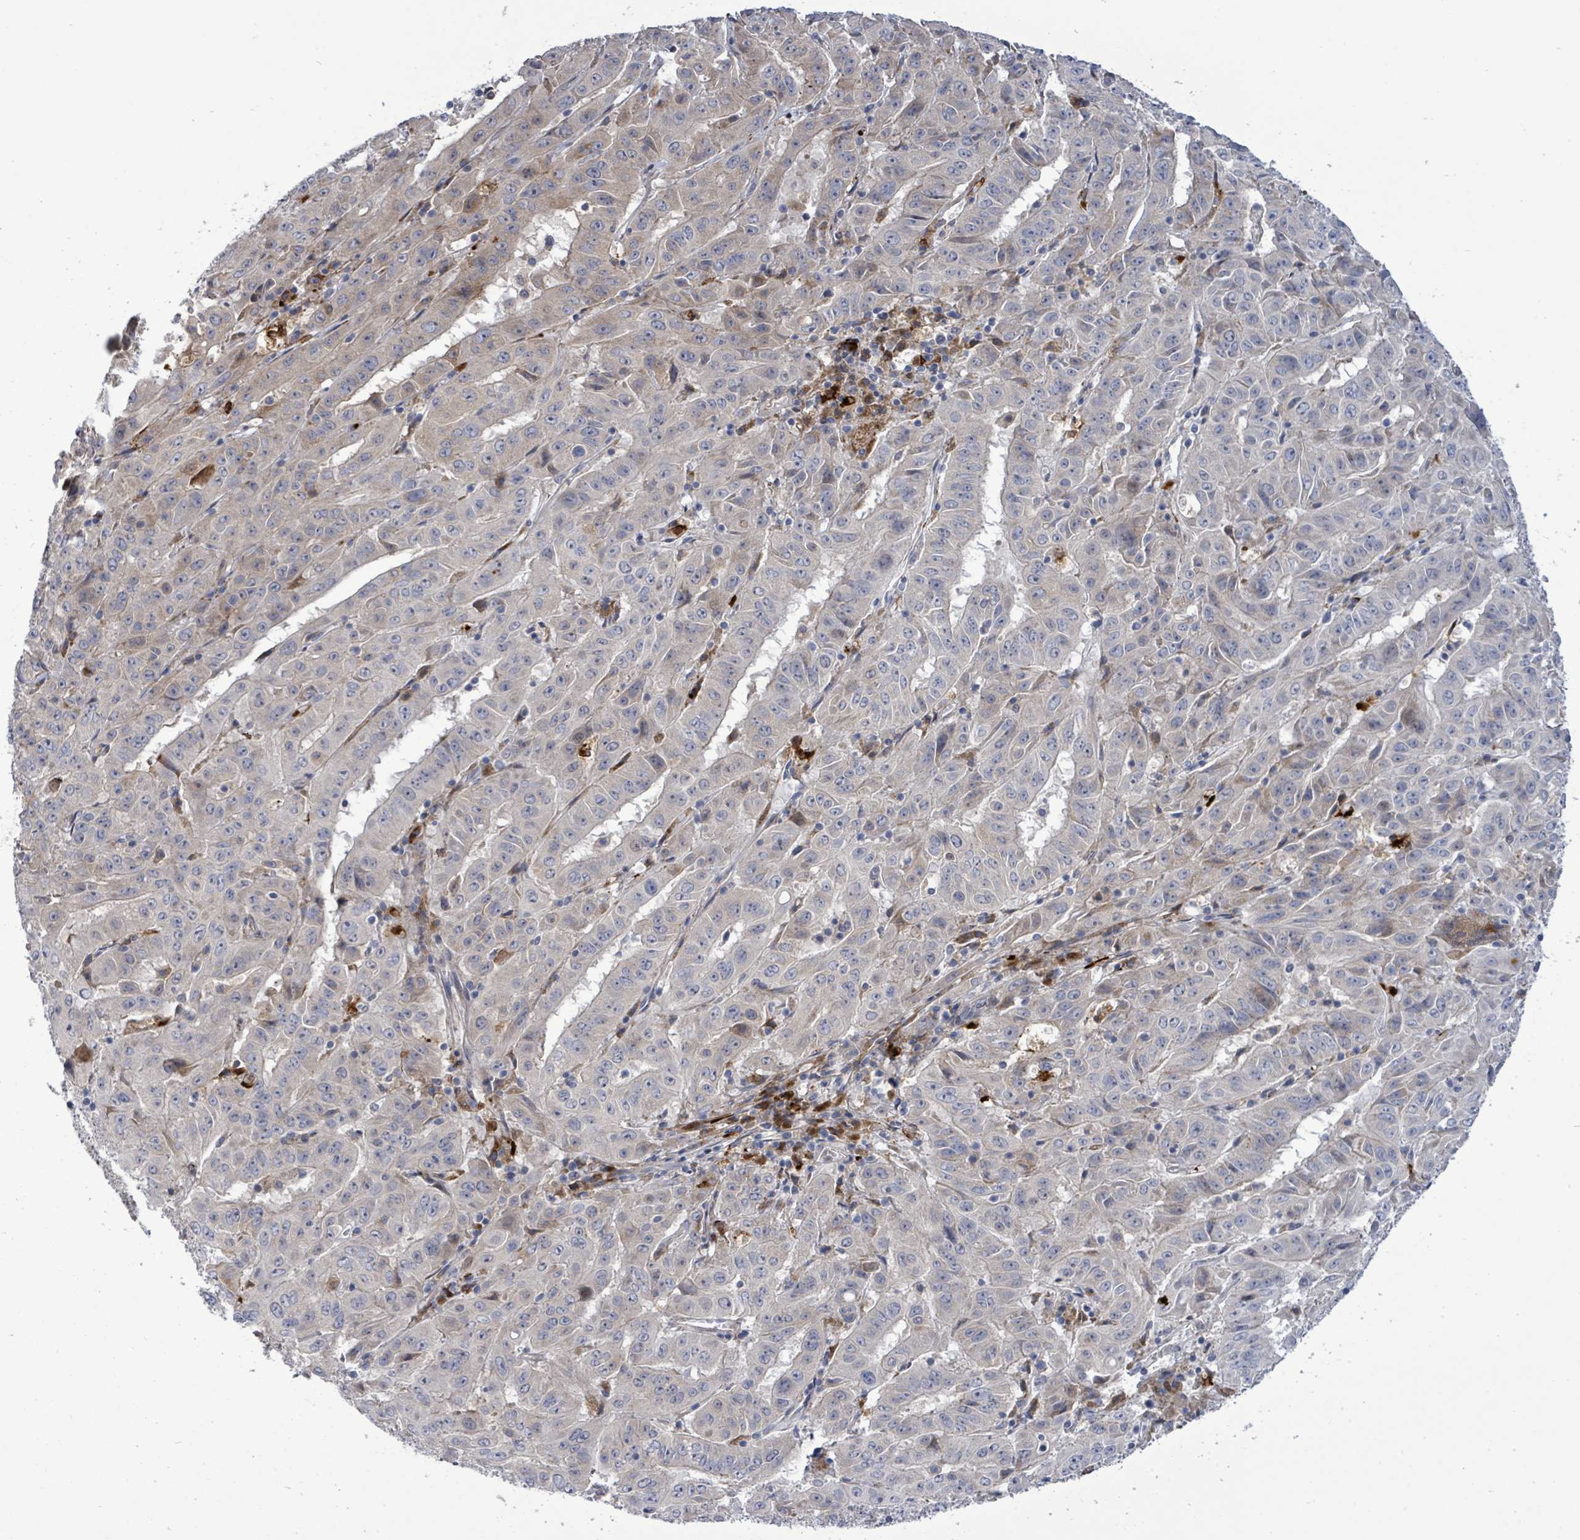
{"staining": {"intensity": "weak", "quantity": "<25%", "location": "cytoplasmic/membranous"}, "tissue": "pancreatic cancer", "cell_type": "Tumor cells", "image_type": "cancer", "snomed": [{"axis": "morphology", "description": "Adenocarcinoma, NOS"}, {"axis": "topography", "description": "Pancreas"}], "caption": "The histopathology image displays no staining of tumor cells in pancreatic cancer (adenocarcinoma).", "gene": "SAR1A", "patient": {"sex": "male", "age": 63}}